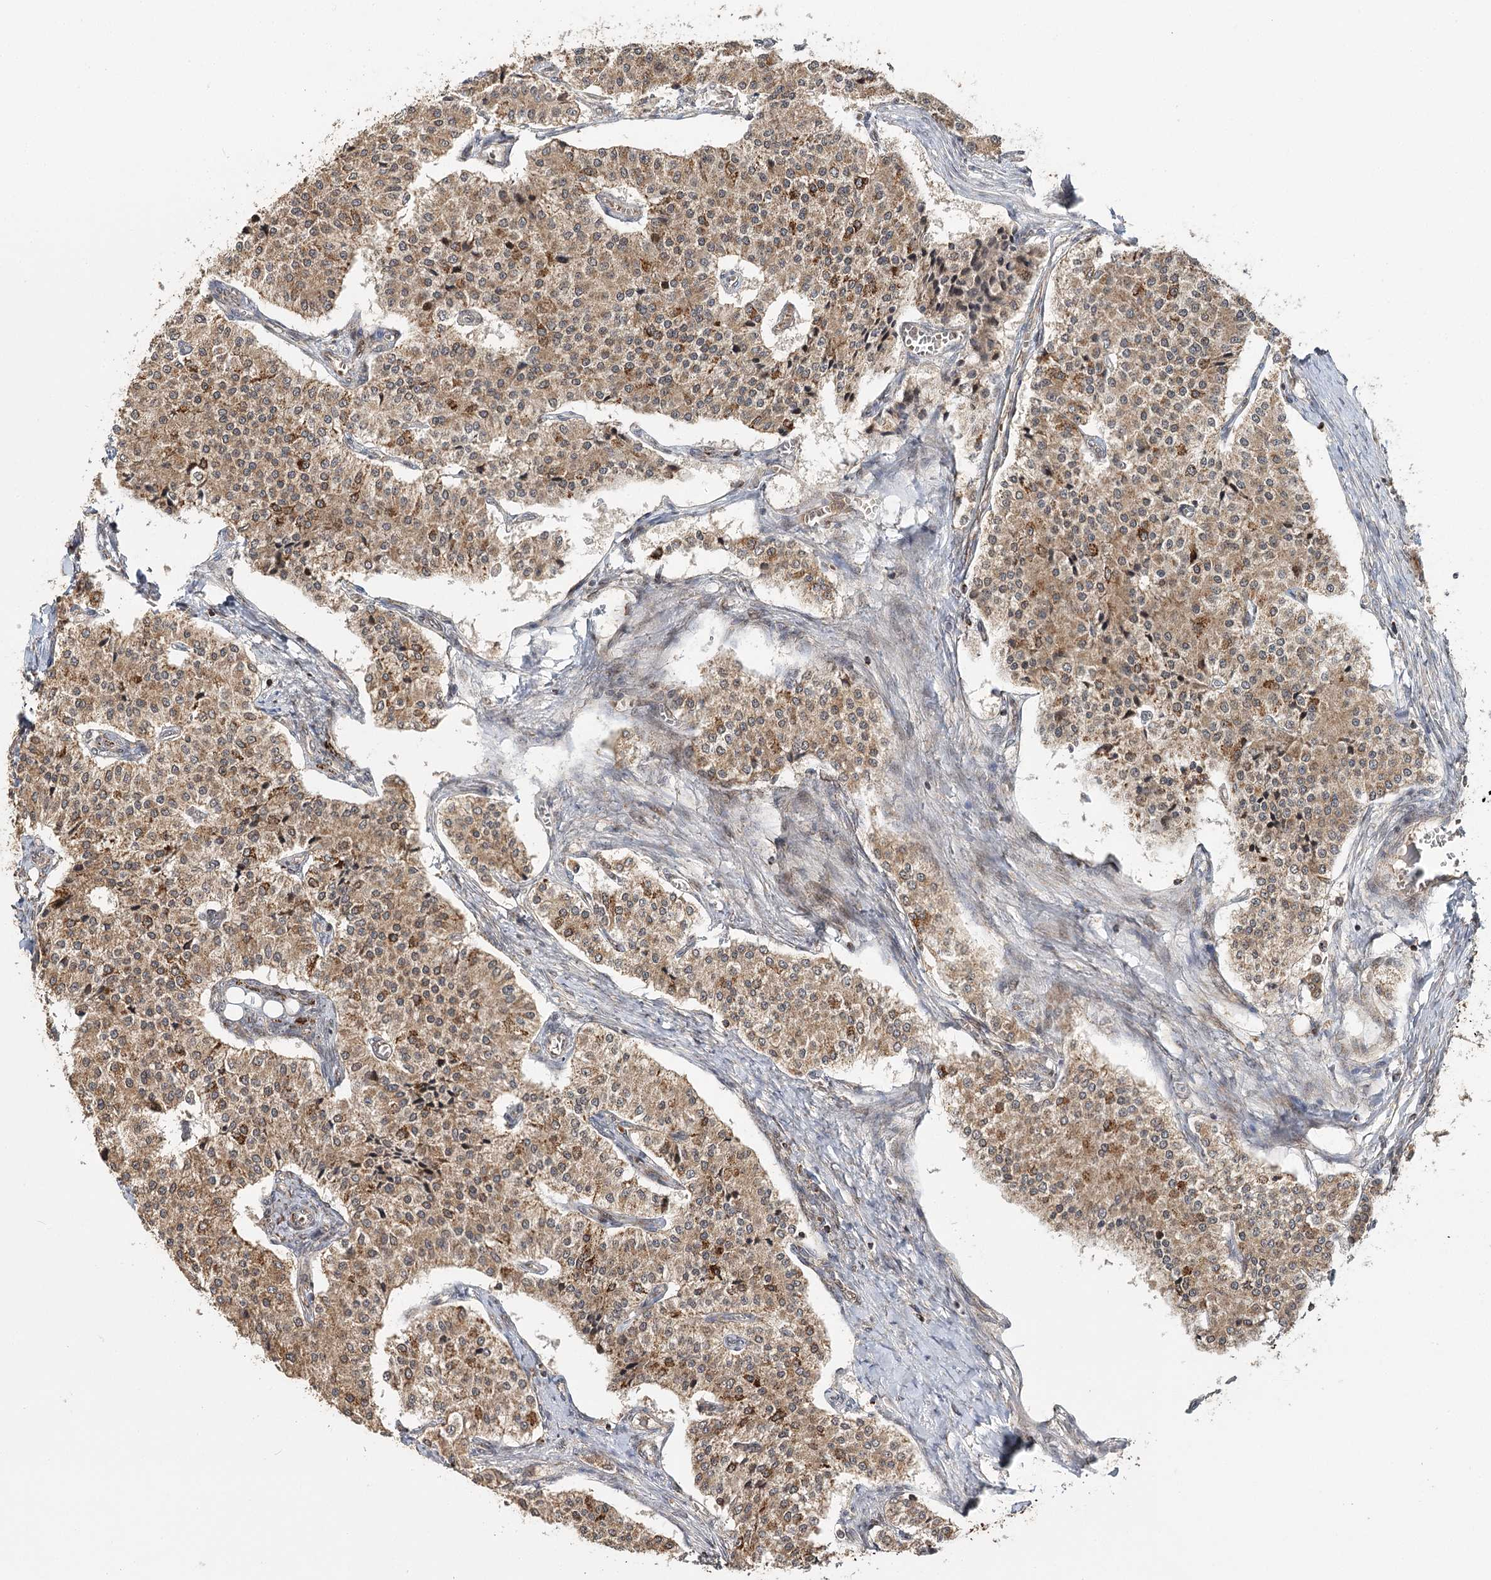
{"staining": {"intensity": "moderate", "quantity": ">75%", "location": "cytoplasmic/membranous"}, "tissue": "carcinoid", "cell_type": "Tumor cells", "image_type": "cancer", "snomed": [{"axis": "morphology", "description": "Carcinoid, malignant, NOS"}, {"axis": "topography", "description": "Colon"}], "caption": "Tumor cells demonstrate moderate cytoplasmic/membranous expression in about >75% of cells in carcinoid.", "gene": "ZNRF3", "patient": {"sex": "female", "age": 52}}